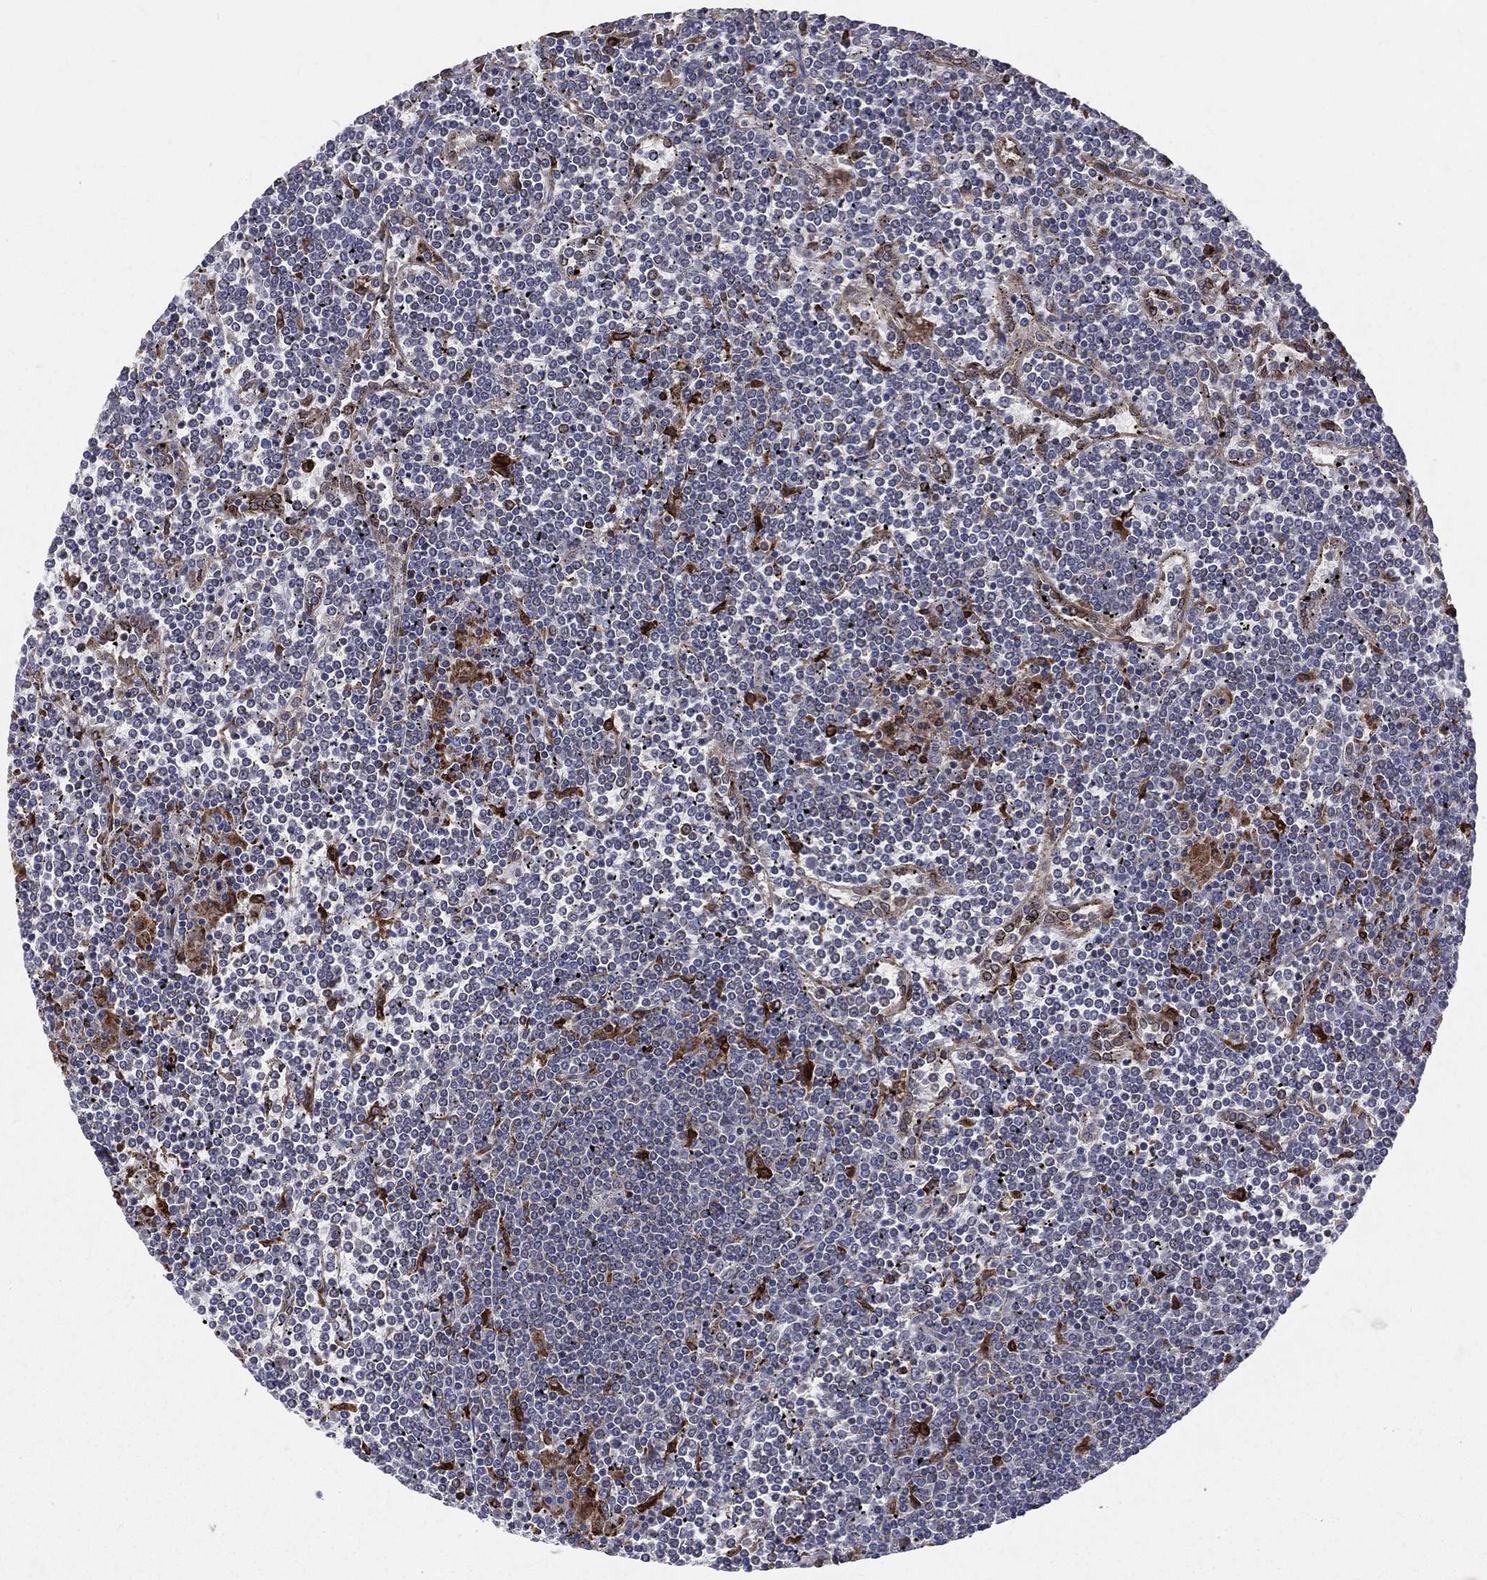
{"staining": {"intensity": "negative", "quantity": "none", "location": "none"}, "tissue": "lymphoma", "cell_type": "Tumor cells", "image_type": "cancer", "snomed": [{"axis": "morphology", "description": "Malignant lymphoma, non-Hodgkin's type, Low grade"}, {"axis": "topography", "description": "Spleen"}], "caption": "This is an immunohistochemistry image of human malignant lymphoma, non-Hodgkin's type (low-grade). There is no staining in tumor cells.", "gene": "CD74", "patient": {"sex": "female", "age": 19}}